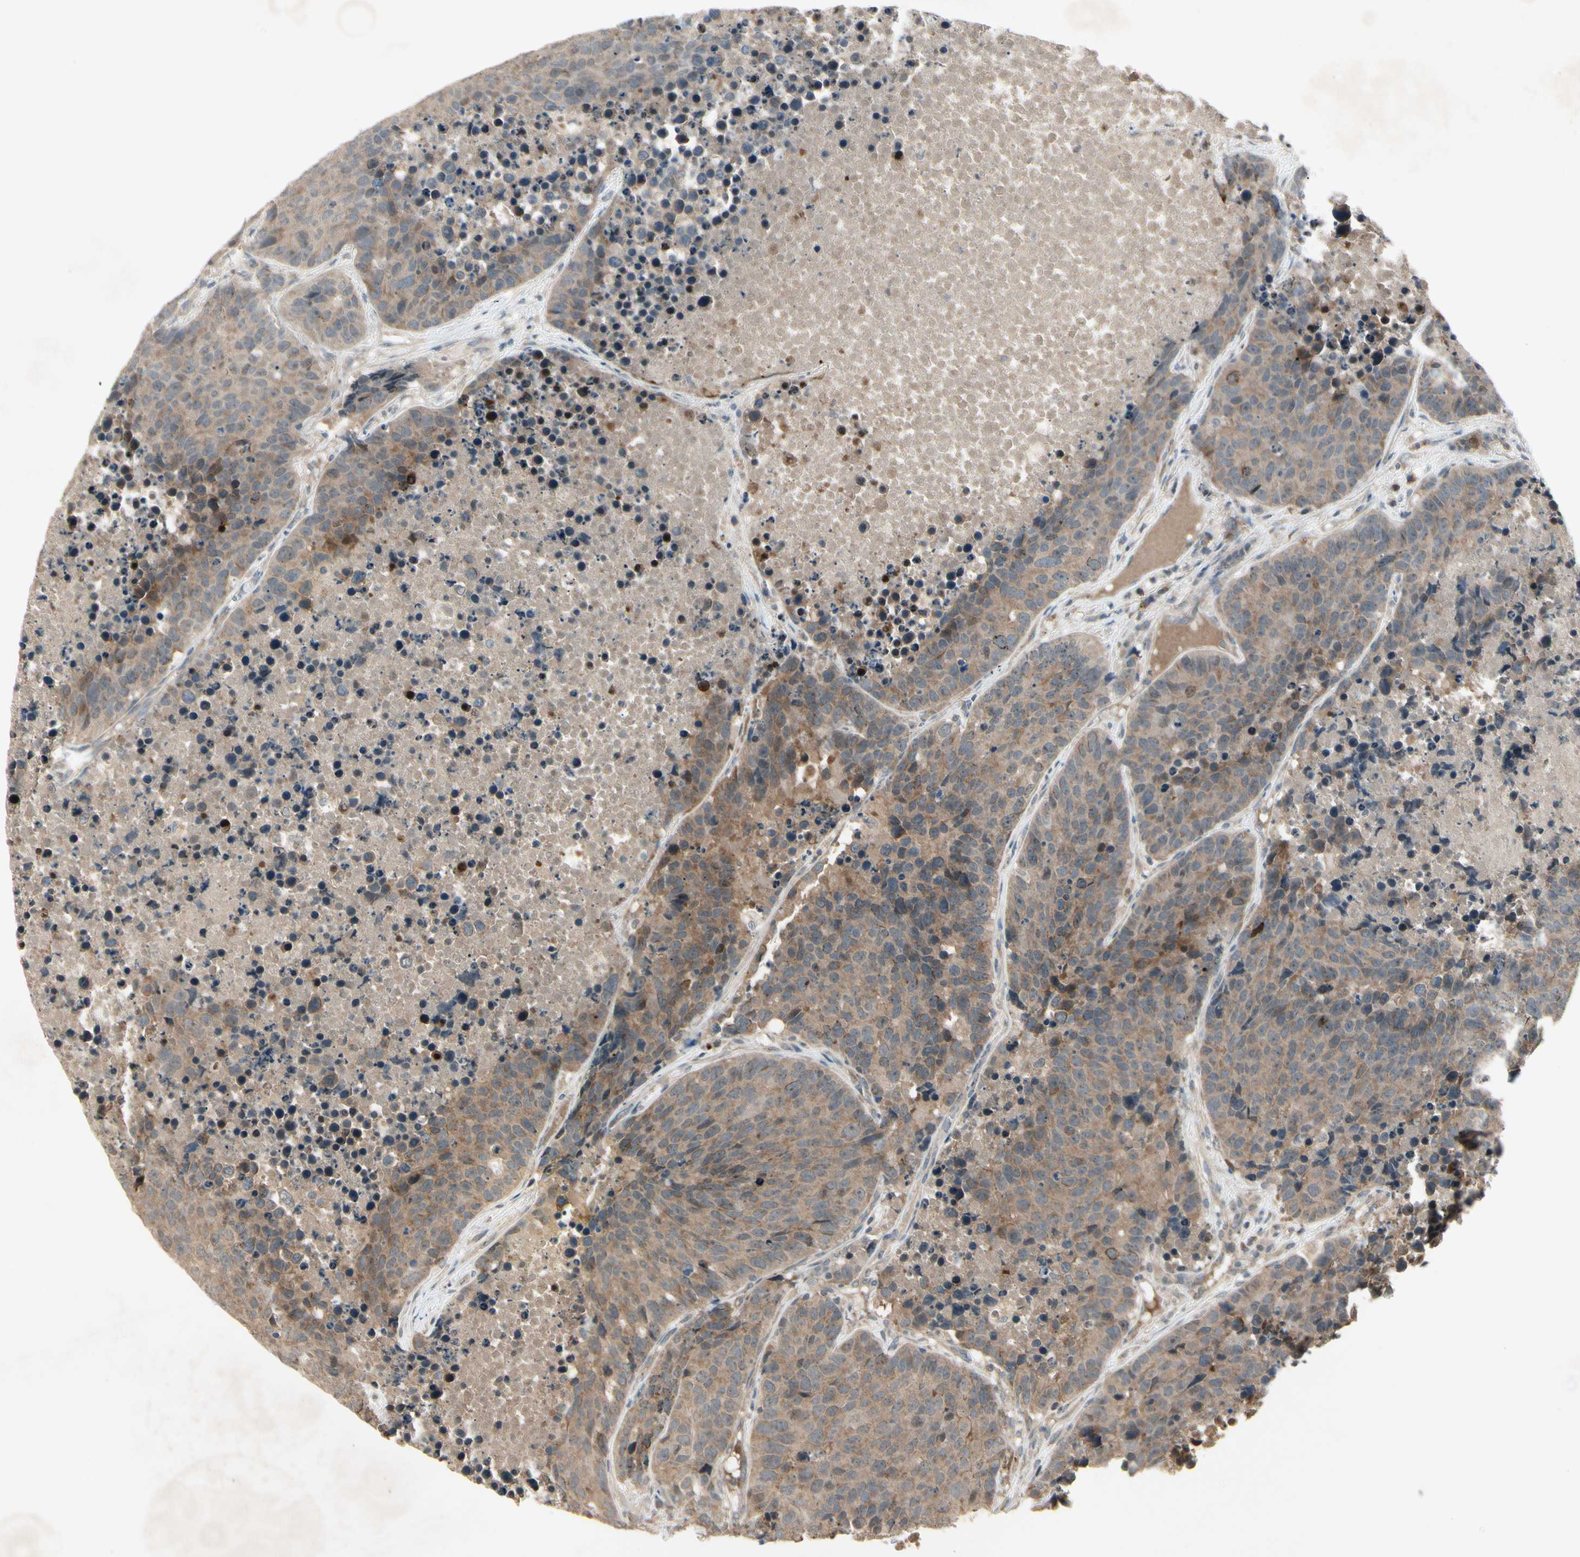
{"staining": {"intensity": "weak", "quantity": ">75%", "location": "cytoplasmic/membranous"}, "tissue": "carcinoid", "cell_type": "Tumor cells", "image_type": "cancer", "snomed": [{"axis": "morphology", "description": "Carcinoid, malignant, NOS"}, {"axis": "topography", "description": "Lung"}], "caption": "Tumor cells exhibit low levels of weak cytoplasmic/membranous staining in about >75% of cells in human malignant carcinoid. The staining was performed using DAB to visualize the protein expression in brown, while the nuclei were stained in blue with hematoxylin (Magnification: 20x).", "gene": "FHDC1", "patient": {"sex": "male", "age": 60}}